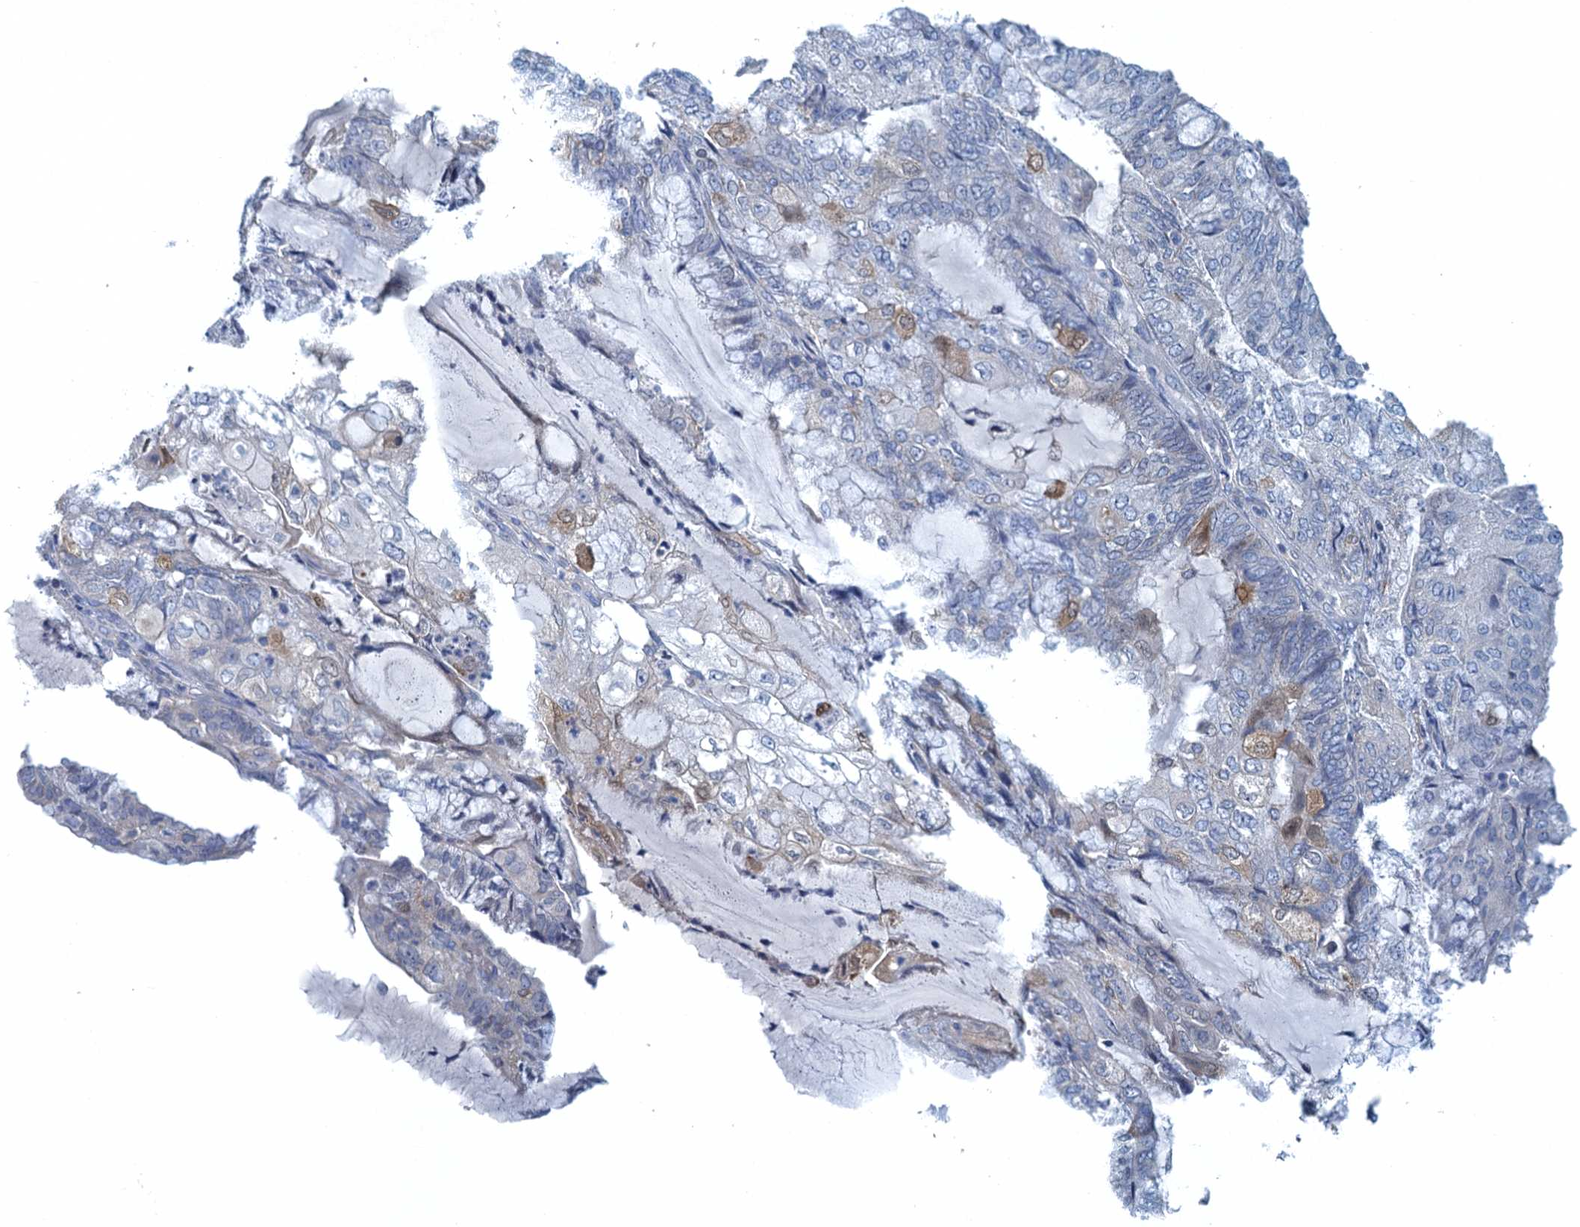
{"staining": {"intensity": "negative", "quantity": "none", "location": "none"}, "tissue": "endometrial cancer", "cell_type": "Tumor cells", "image_type": "cancer", "snomed": [{"axis": "morphology", "description": "Adenocarcinoma, NOS"}, {"axis": "topography", "description": "Endometrium"}], "caption": "The image shows no significant expression in tumor cells of endometrial cancer. Nuclei are stained in blue.", "gene": "NCKAP1L", "patient": {"sex": "female", "age": 81}}